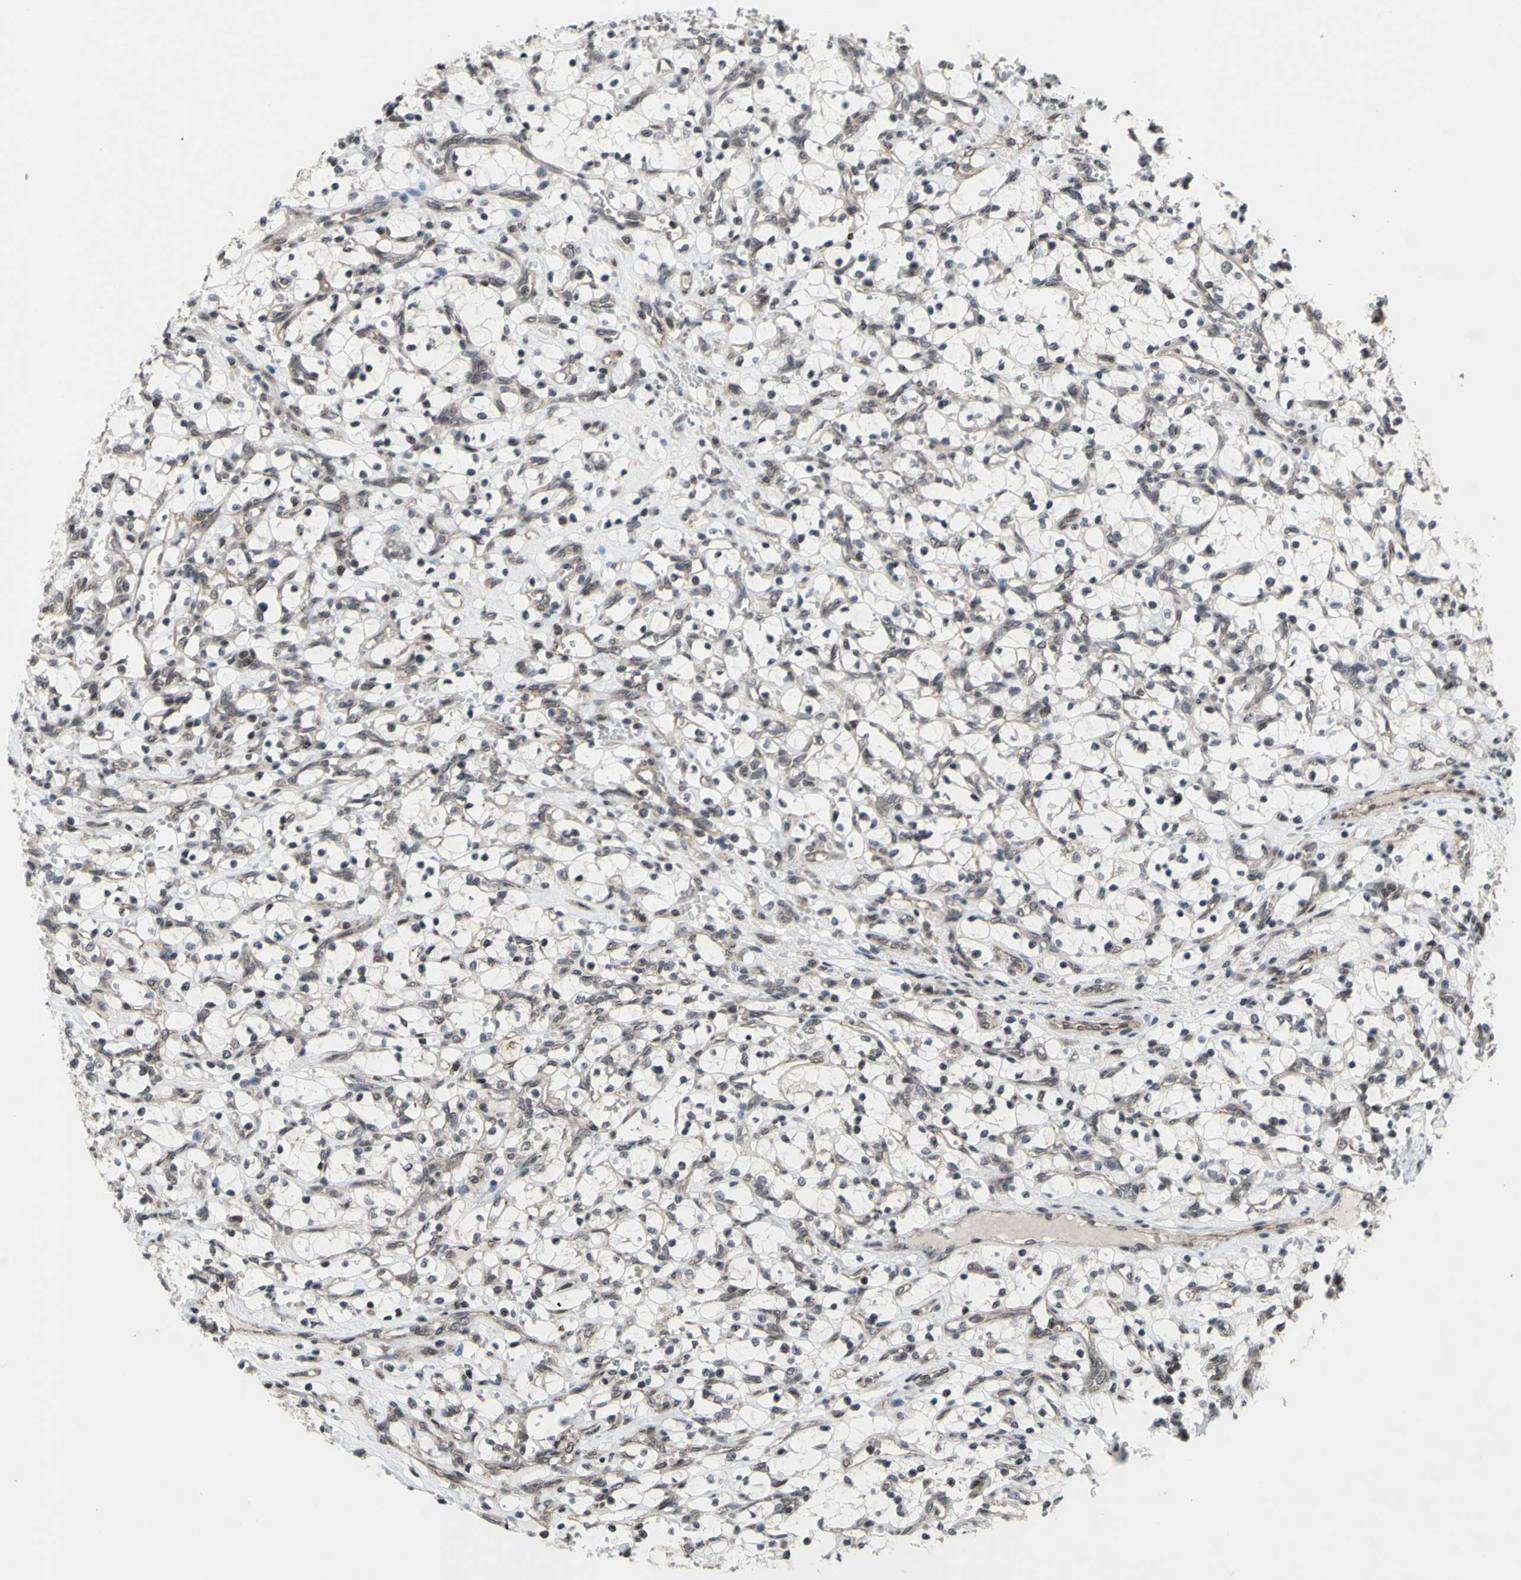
{"staining": {"intensity": "negative", "quantity": "none", "location": "none"}, "tissue": "renal cancer", "cell_type": "Tumor cells", "image_type": "cancer", "snomed": [{"axis": "morphology", "description": "Adenocarcinoma, NOS"}, {"axis": "topography", "description": "Kidney"}], "caption": "A histopathology image of adenocarcinoma (renal) stained for a protein reveals no brown staining in tumor cells.", "gene": "XPO1", "patient": {"sex": "female", "age": 69}}